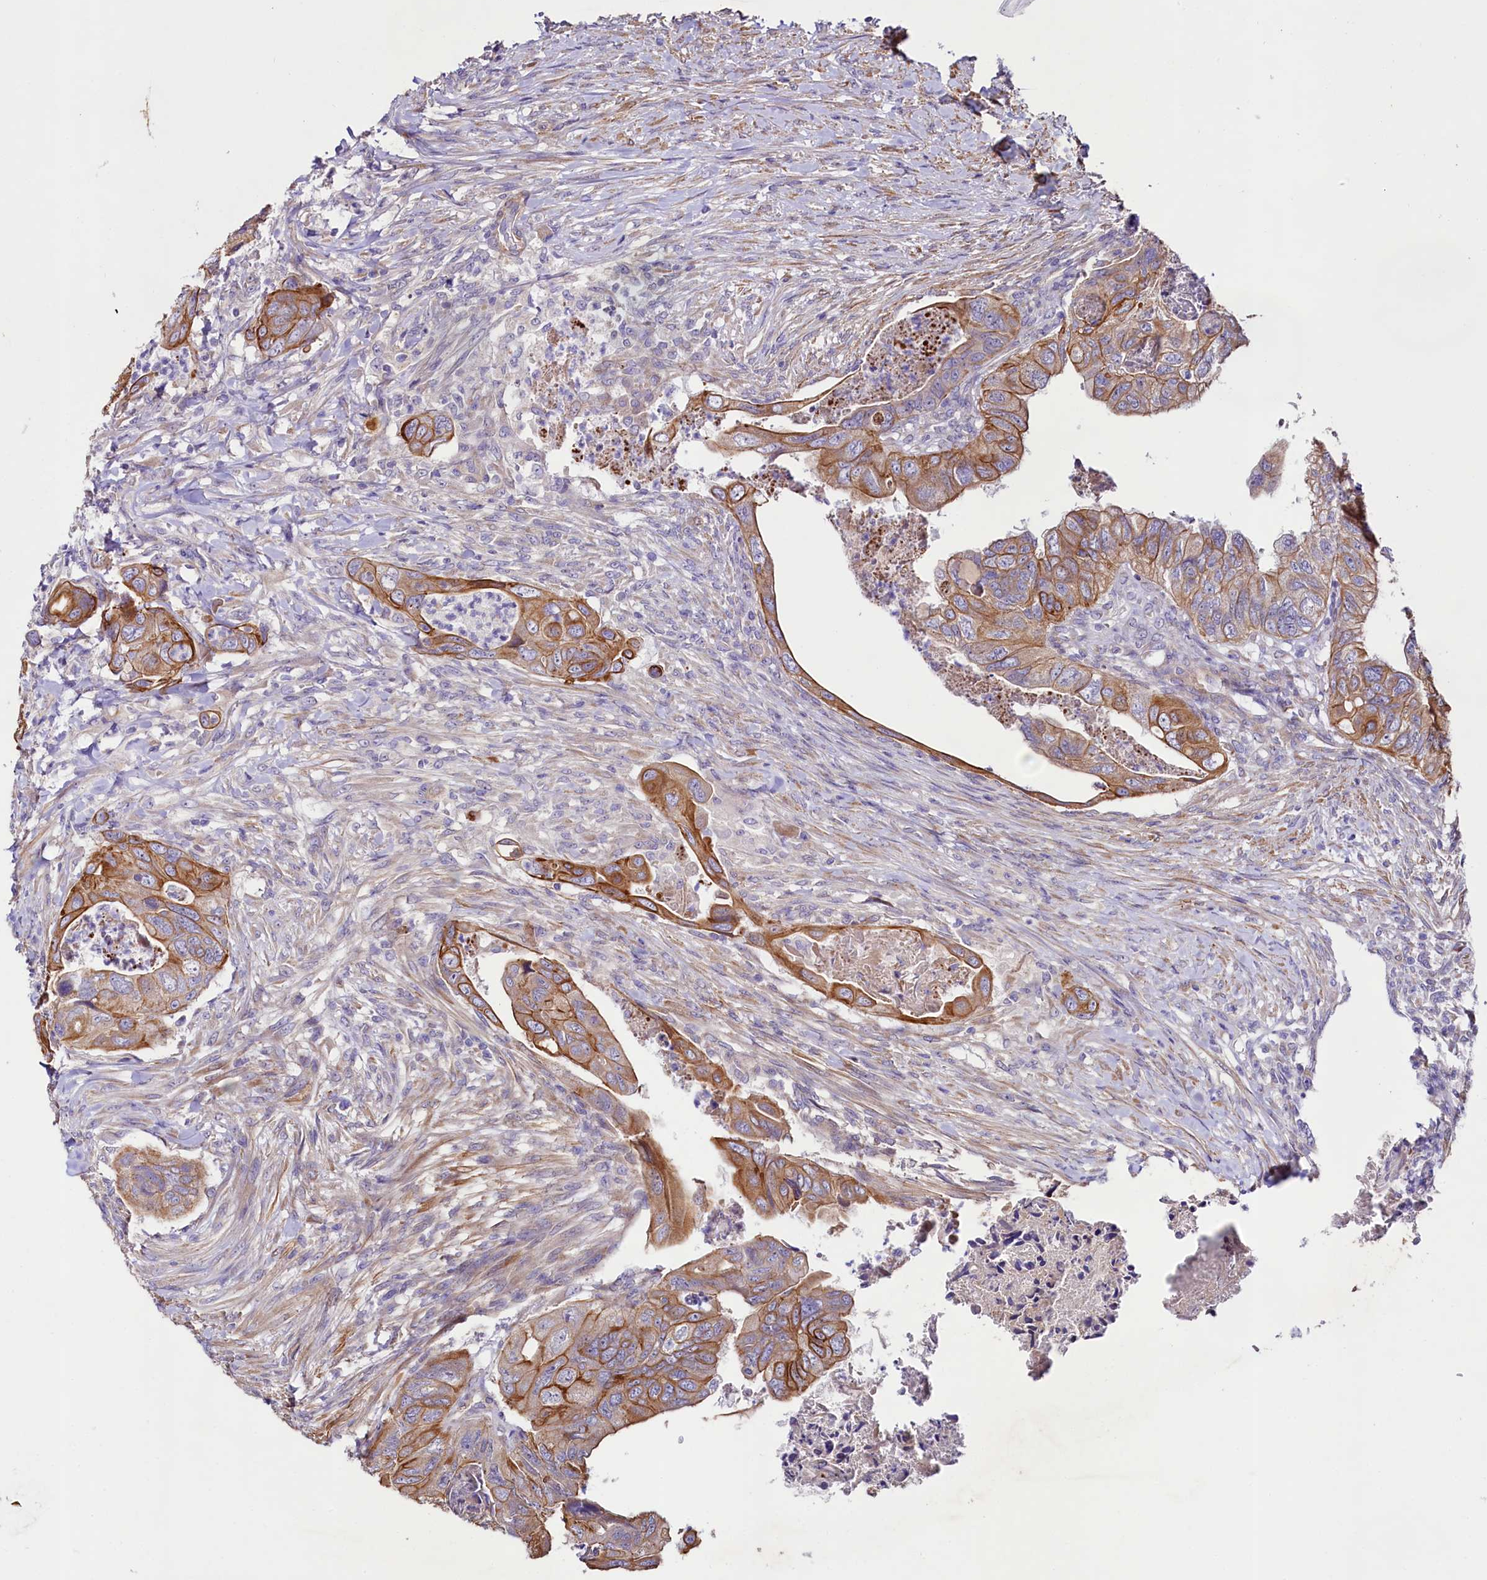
{"staining": {"intensity": "moderate", "quantity": ">75%", "location": "cytoplasmic/membranous"}, "tissue": "colorectal cancer", "cell_type": "Tumor cells", "image_type": "cancer", "snomed": [{"axis": "morphology", "description": "Adenocarcinoma, NOS"}, {"axis": "topography", "description": "Rectum"}], "caption": "The immunohistochemical stain highlights moderate cytoplasmic/membranous expression in tumor cells of adenocarcinoma (colorectal) tissue.", "gene": "VPS11", "patient": {"sex": "male", "age": 63}}